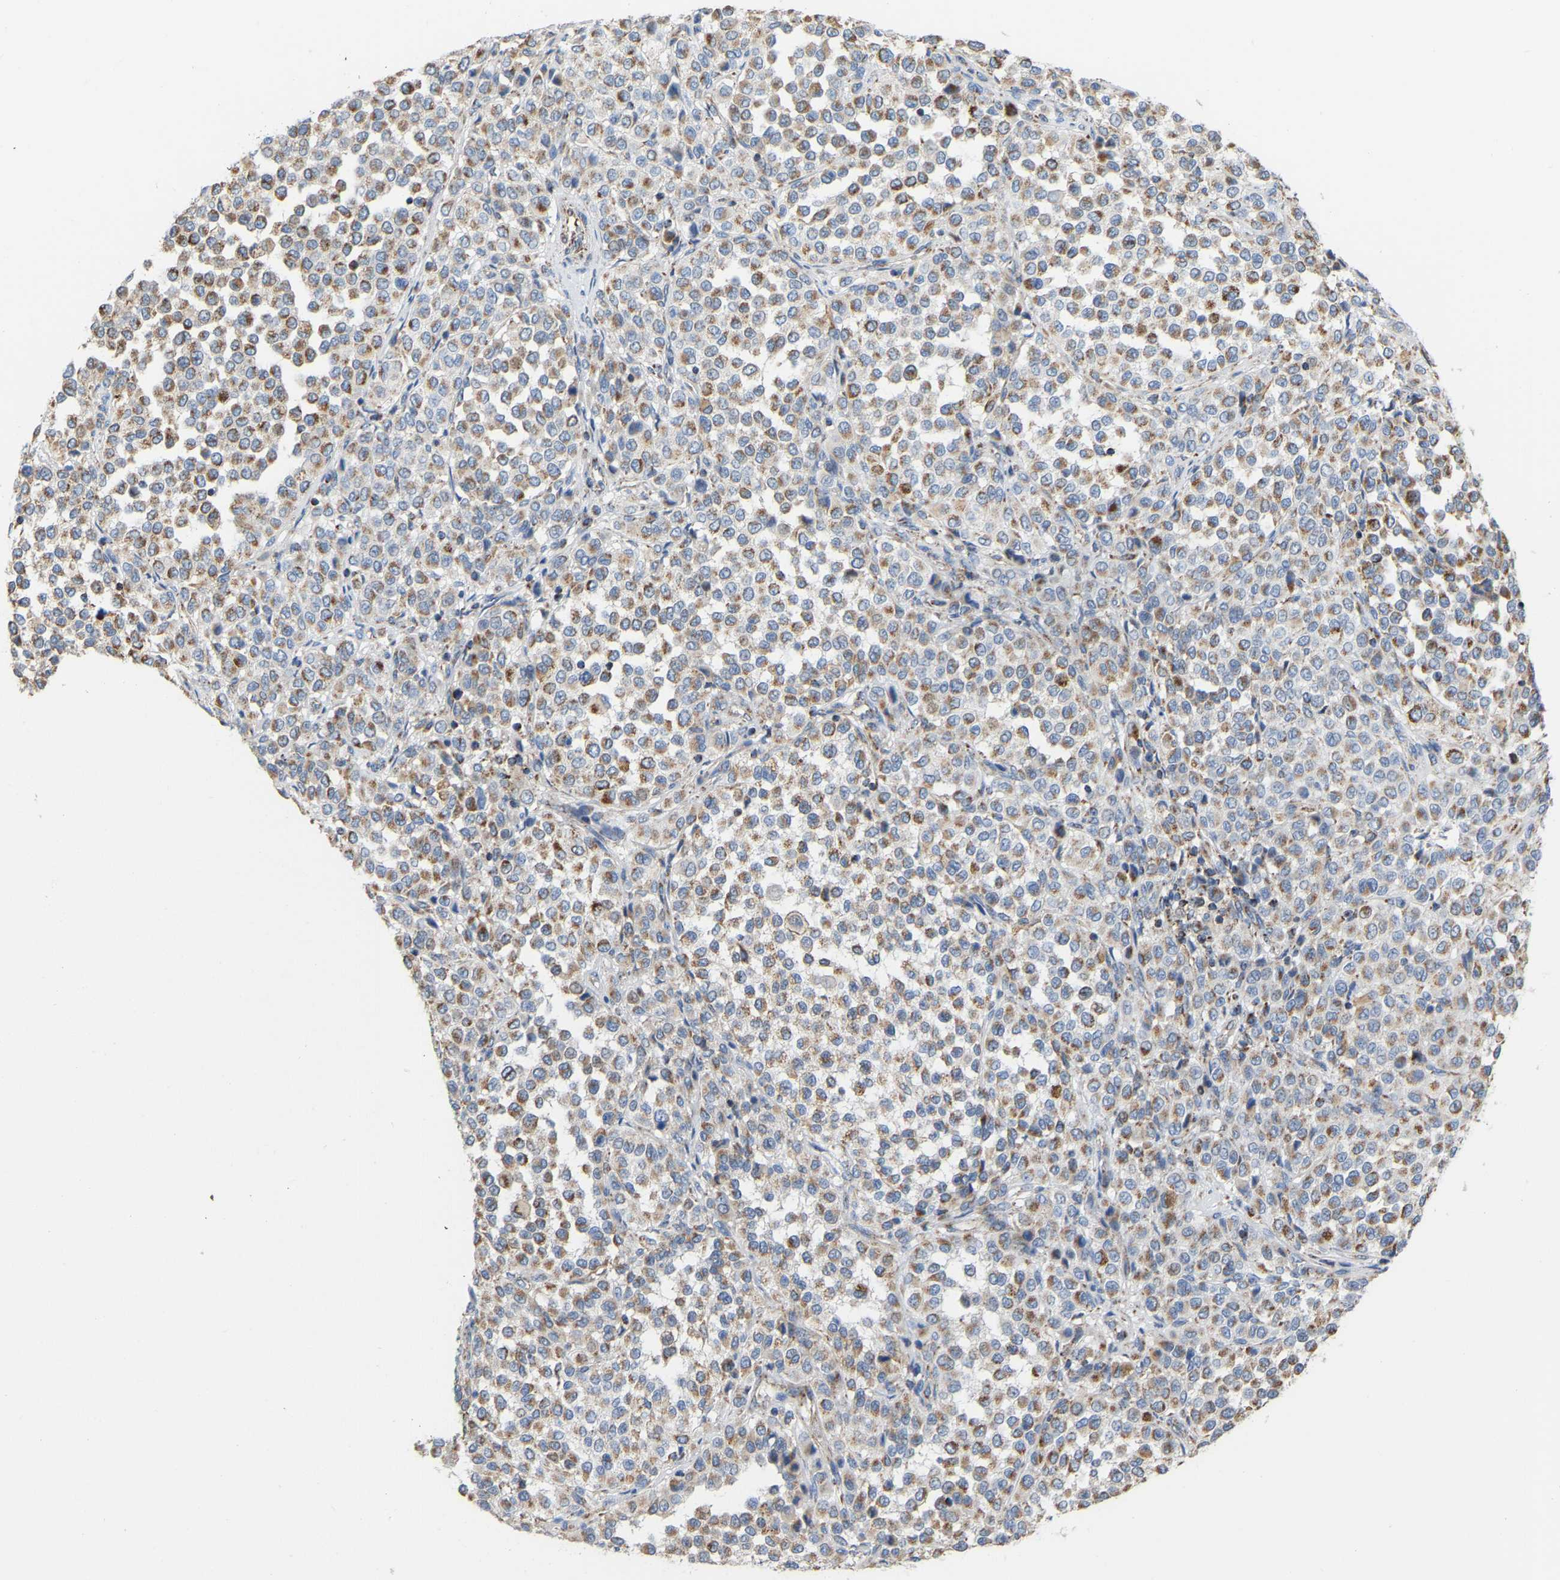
{"staining": {"intensity": "moderate", "quantity": ">75%", "location": "cytoplasmic/membranous"}, "tissue": "melanoma", "cell_type": "Tumor cells", "image_type": "cancer", "snomed": [{"axis": "morphology", "description": "Malignant melanoma, Metastatic site"}, {"axis": "topography", "description": "Pancreas"}], "caption": "This micrograph displays malignant melanoma (metastatic site) stained with immunohistochemistry to label a protein in brown. The cytoplasmic/membranous of tumor cells show moderate positivity for the protein. Nuclei are counter-stained blue.", "gene": "CBLB", "patient": {"sex": "female", "age": 30}}